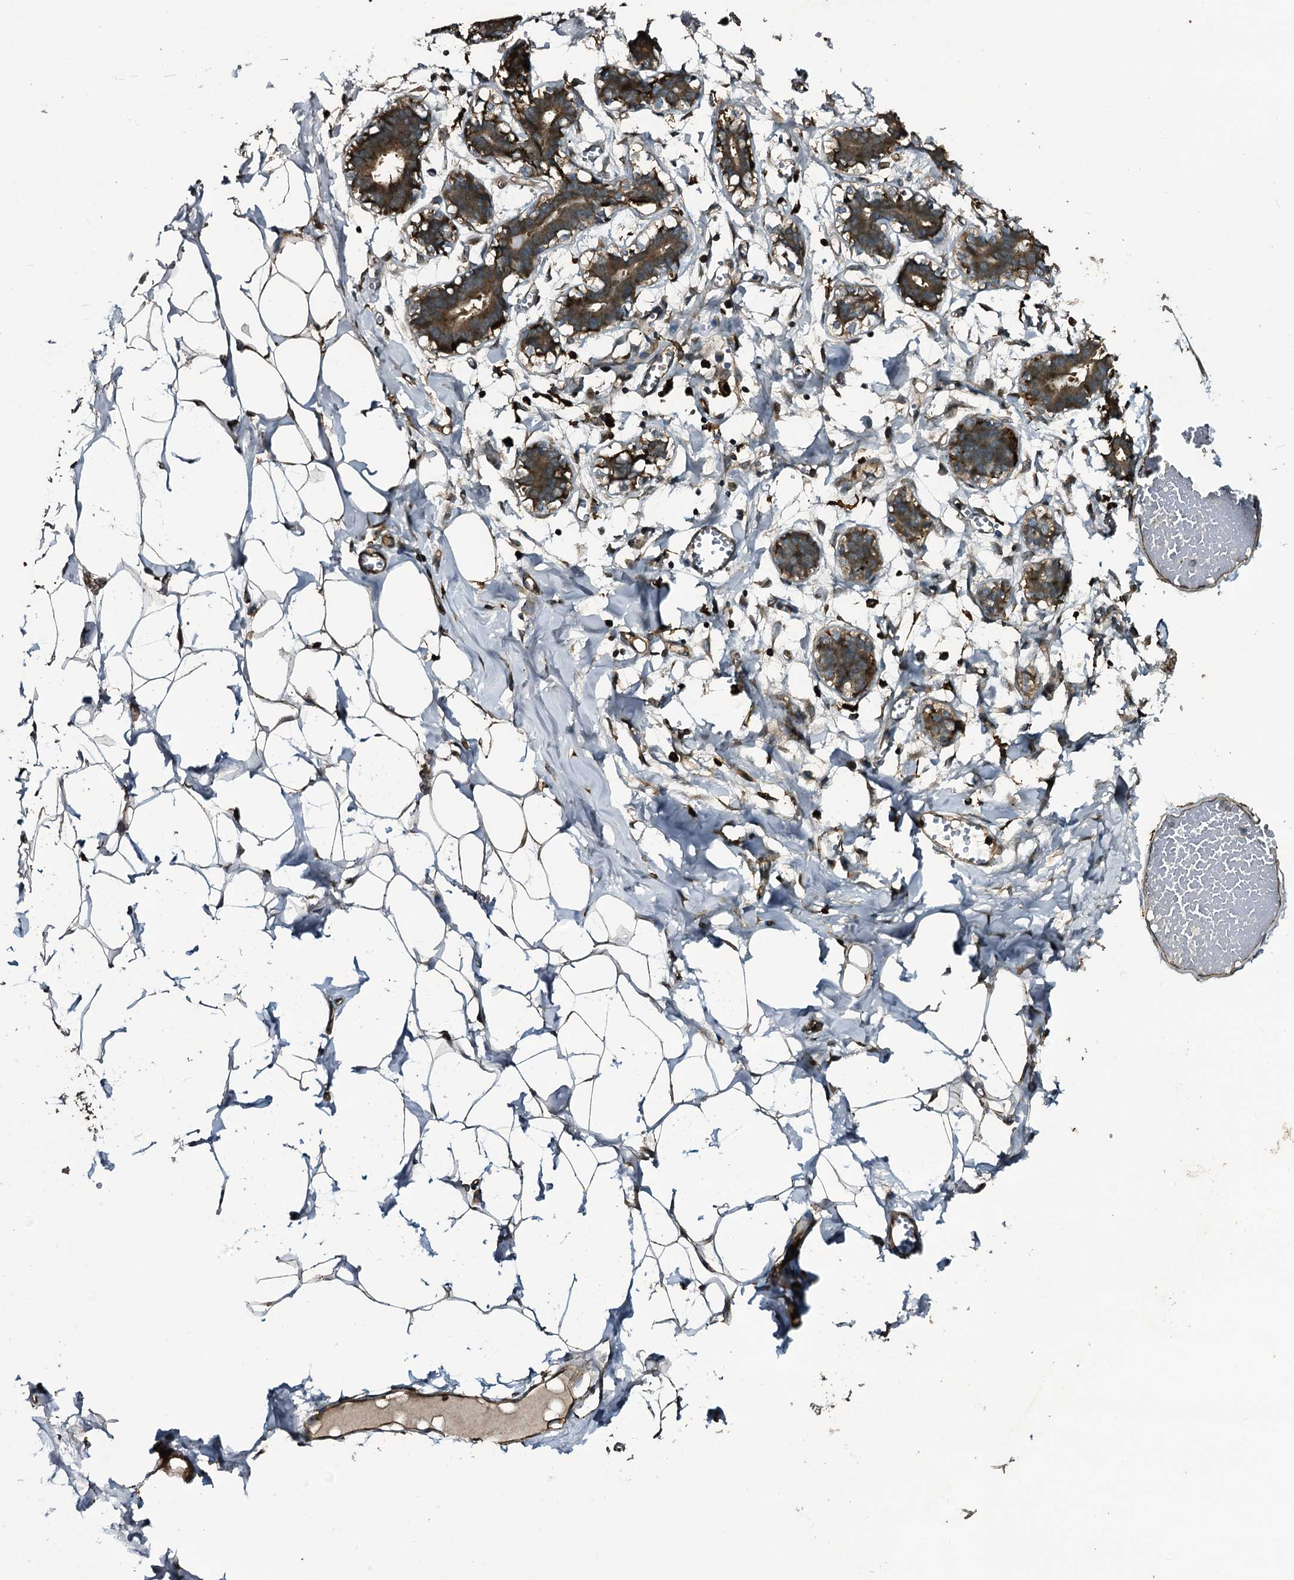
{"staining": {"intensity": "moderate", "quantity": ">75%", "location": "cytoplasmic/membranous"}, "tissue": "breast", "cell_type": "Adipocytes", "image_type": "normal", "snomed": [{"axis": "morphology", "description": "Normal tissue, NOS"}, {"axis": "topography", "description": "Breast"}], "caption": "Protein analysis of normal breast demonstrates moderate cytoplasmic/membranous positivity in about >75% of adipocytes. Using DAB (3,3'-diaminobenzidine) (brown) and hematoxylin (blue) stains, captured at high magnification using brightfield microscopy.", "gene": "TPGS2", "patient": {"sex": "female", "age": 27}}